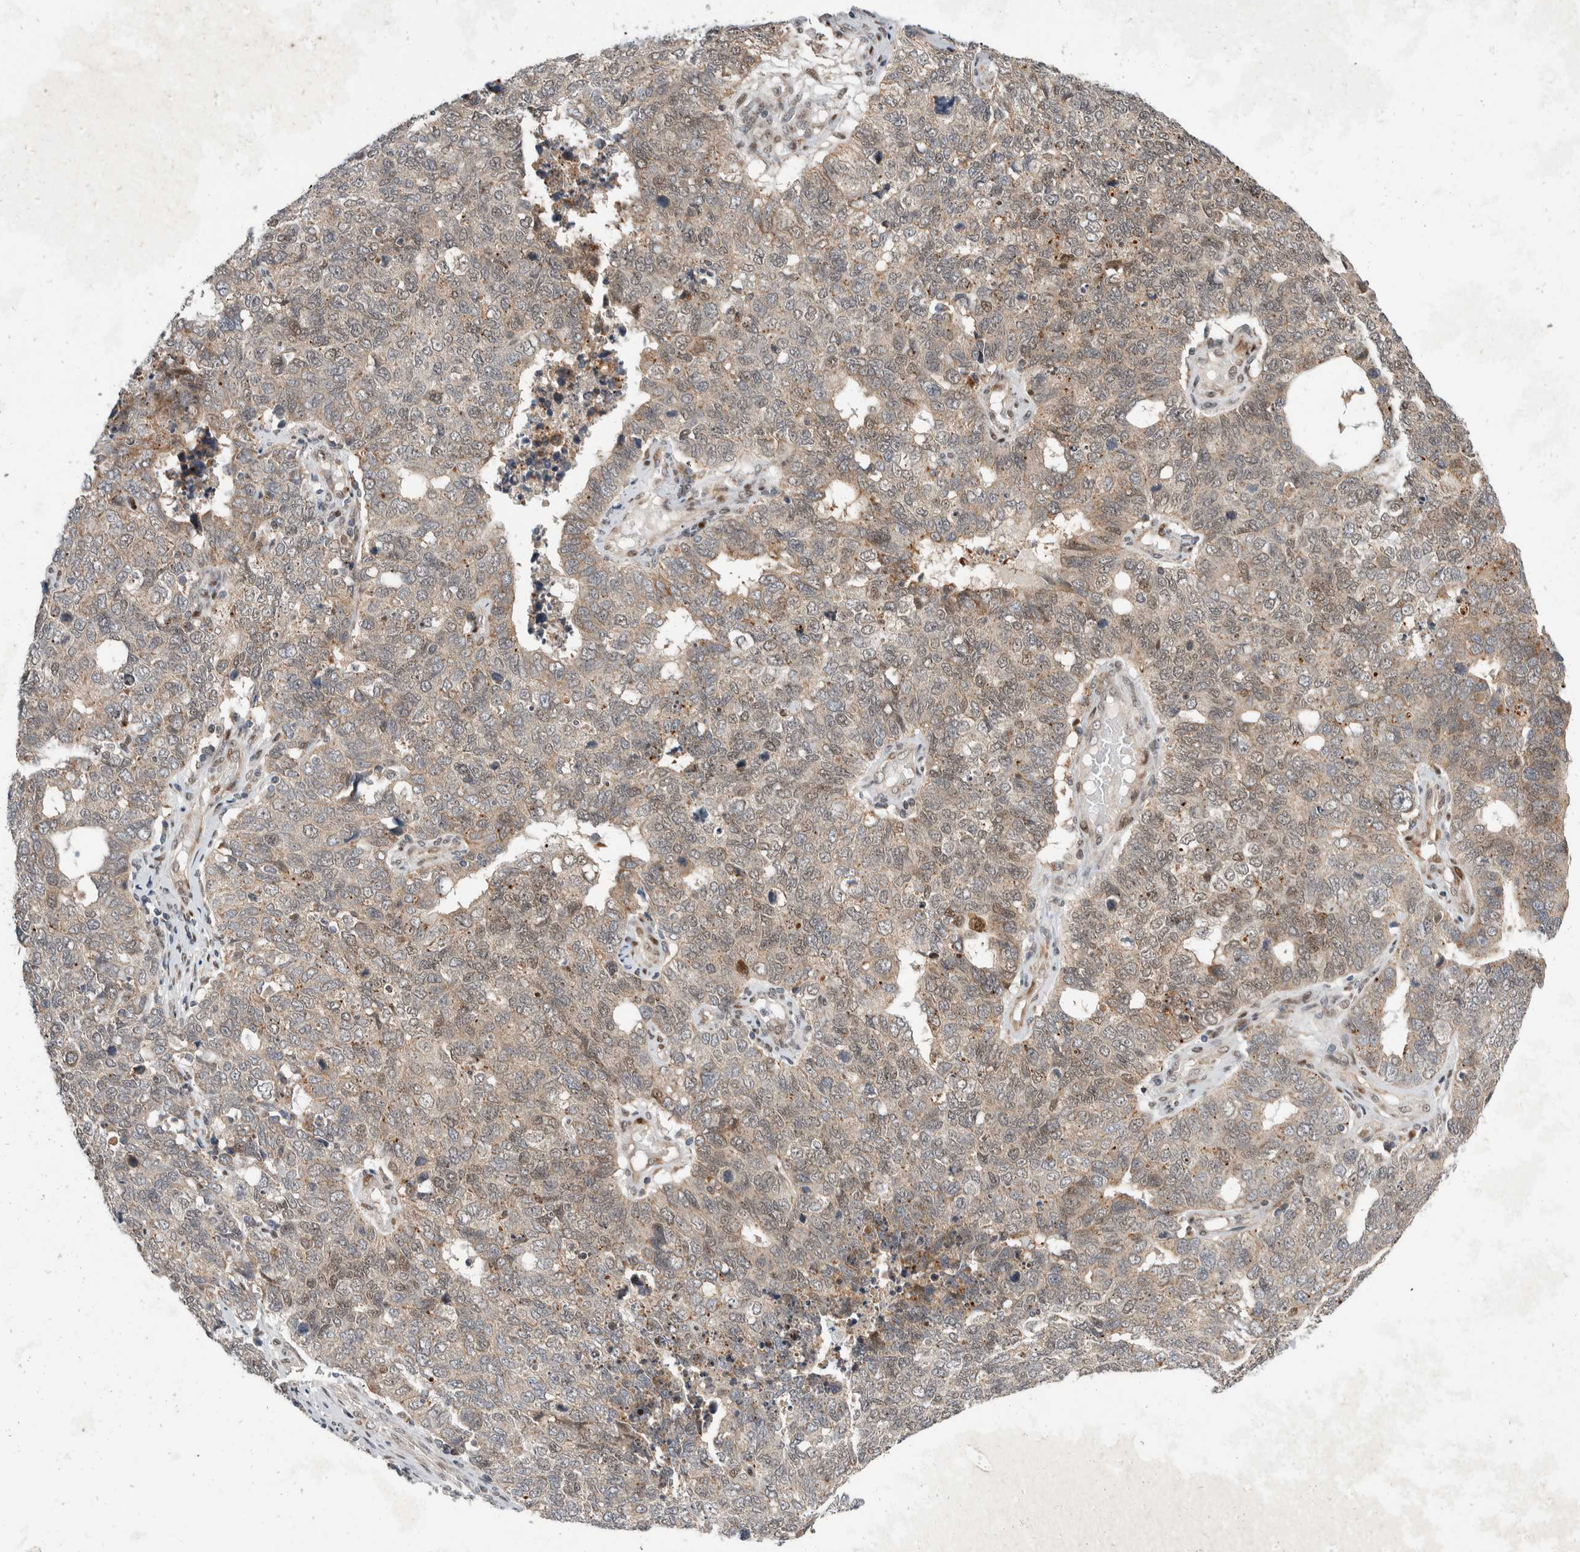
{"staining": {"intensity": "weak", "quantity": ">75%", "location": "cytoplasmic/membranous,nuclear"}, "tissue": "cervical cancer", "cell_type": "Tumor cells", "image_type": "cancer", "snomed": [{"axis": "morphology", "description": "Squamous cell carcinoma, NOS"}, {"axis": "topography", "description": "Cervix"}], "caption": "Squamous cell carcinoma (cervical) stained for a protein (brown) shows weak cytoplasmic/membranous and nuclear positive expression in about >75% of tumor cells.", "gene": "ZNF703", "patient": {"sex": "female", "age": 63}}